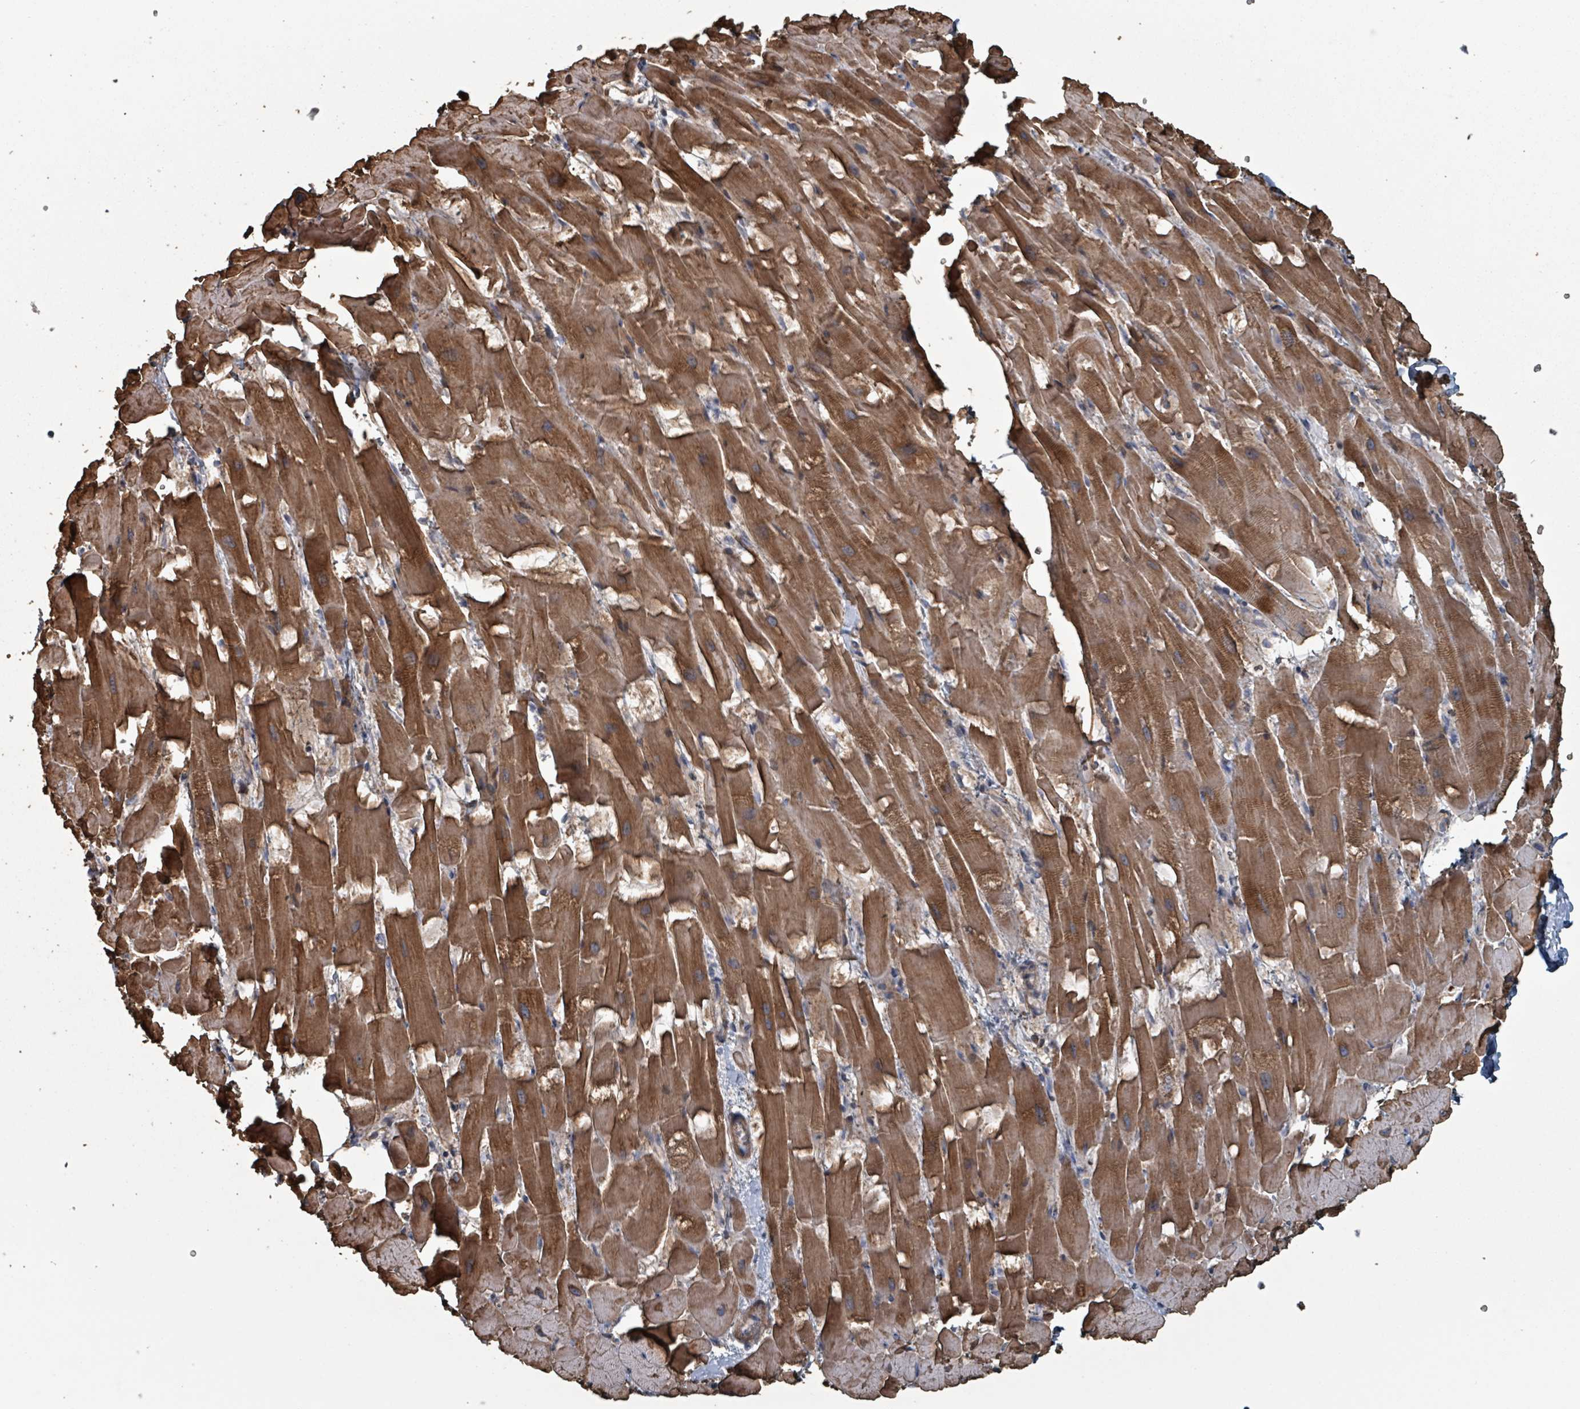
{"staining": {"intensity": "moderate", "quantity": ">75%", "location": "cytoplasmic/membranous"}, "tissue": "heart muscle", "cell_type": "Cardiomyocytes", "image_type": "normal", "snomed": [{"axis": "morphology", "description": "Normal tissue, NOS"}, {"axis": "topography", "description": "Heart"}], "caption": "Immunohistochemical staining of normal heart muscle exhibits >75% levels of moderate cytoplasmic/membranous protein expression in about >75% of cardiomyocytes.", "gene": "MRPL4", "patient": {"sex": "male", "age": 37}}